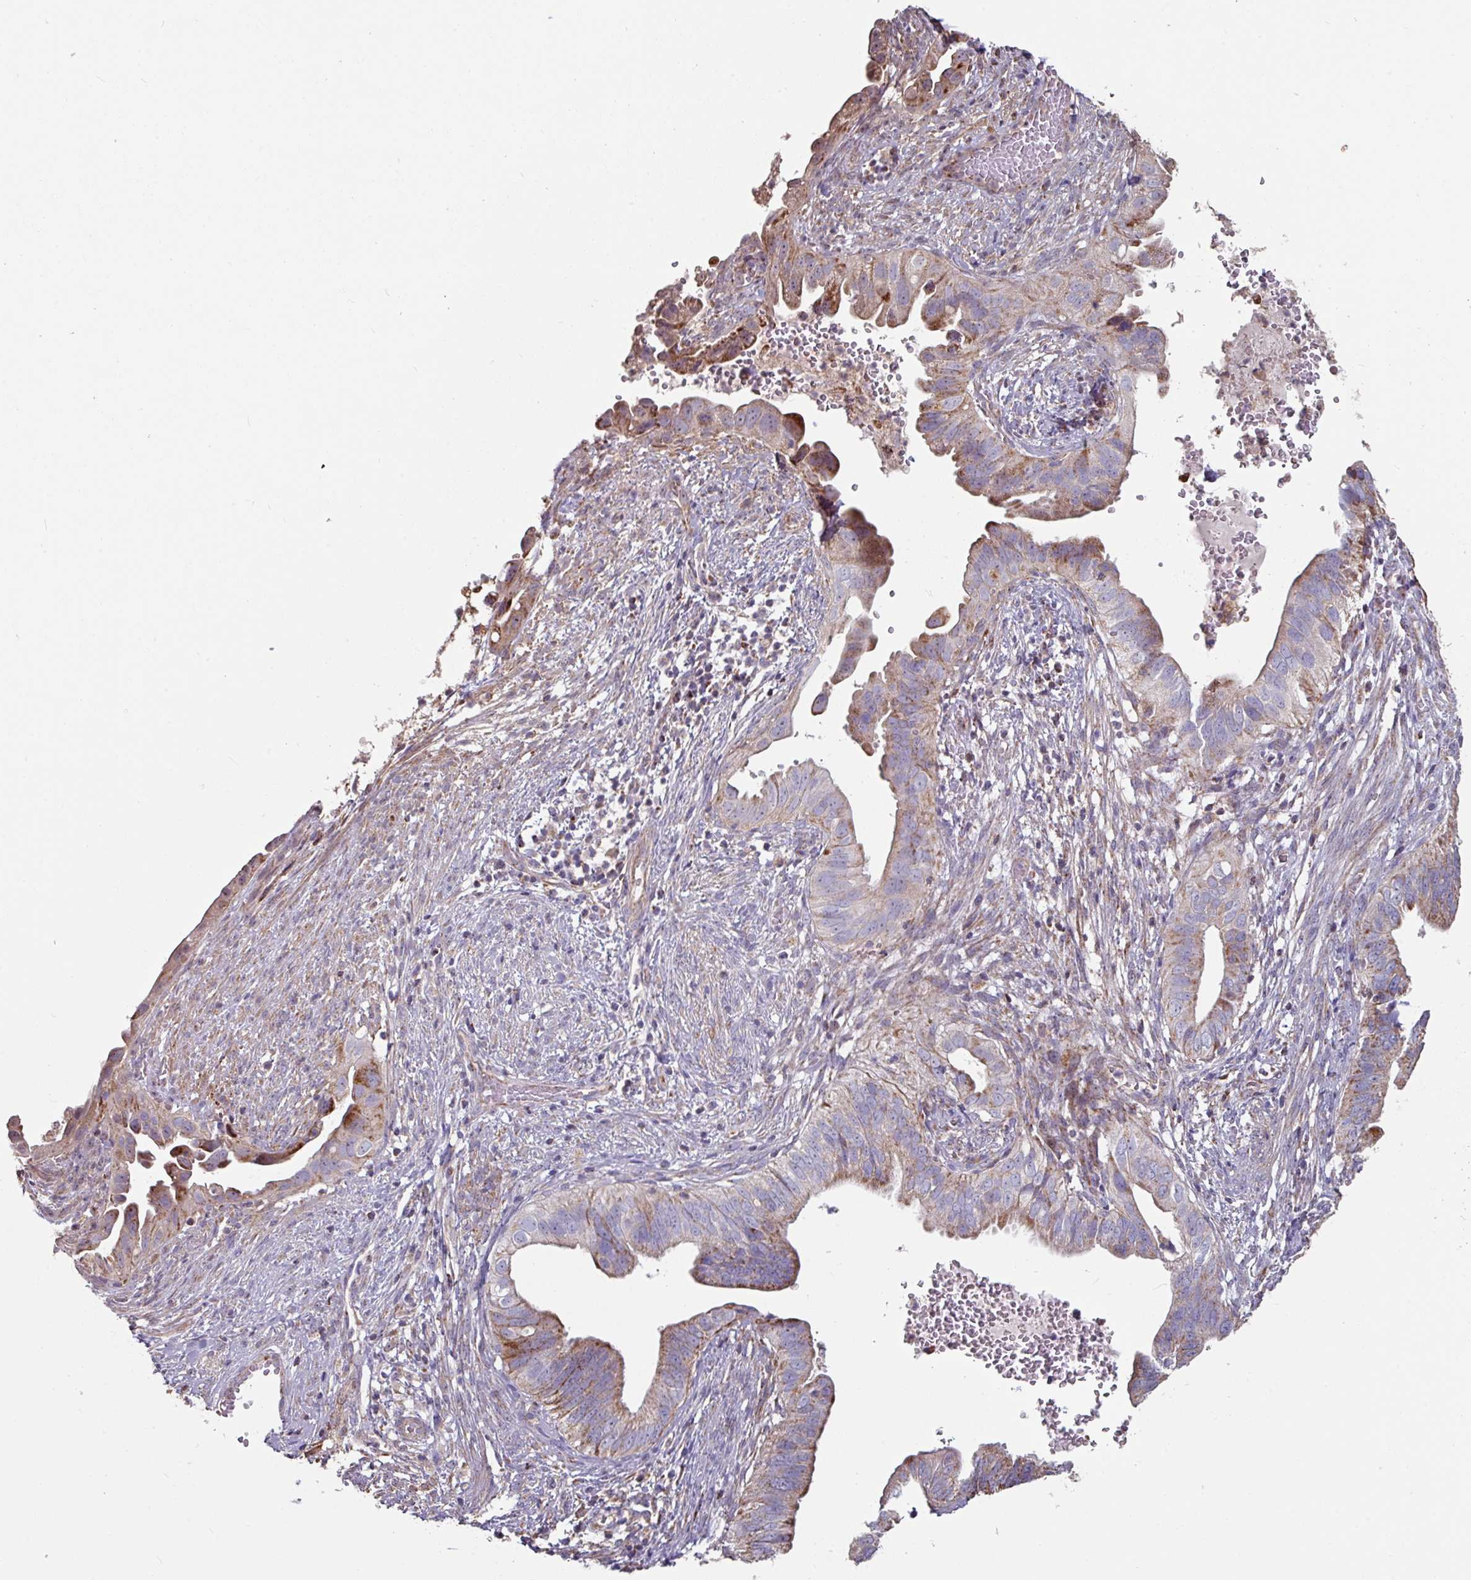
{"staining": {"intensity": "moderate", "quantity": "25%-75%", "location": "cytoplasmic/membranous"}, "tissue": "cervical cancer", "cell_type": "Tumor cells", "image_type": "cancer", "snomed": [{"axis": "morphology", "description": "Adenocarcinoma, NOS"}, {"axis": "topography", "description": "Cervix"}], "caption": "About 25%-75% of tumor cells in cervical cancer demonstrate moderate cytoplasmic/membranous protein staining as visualized by brown immunohistochemical staining.", "gene": "OR2D3", "patient": {"sex": "female", "age": 42}}